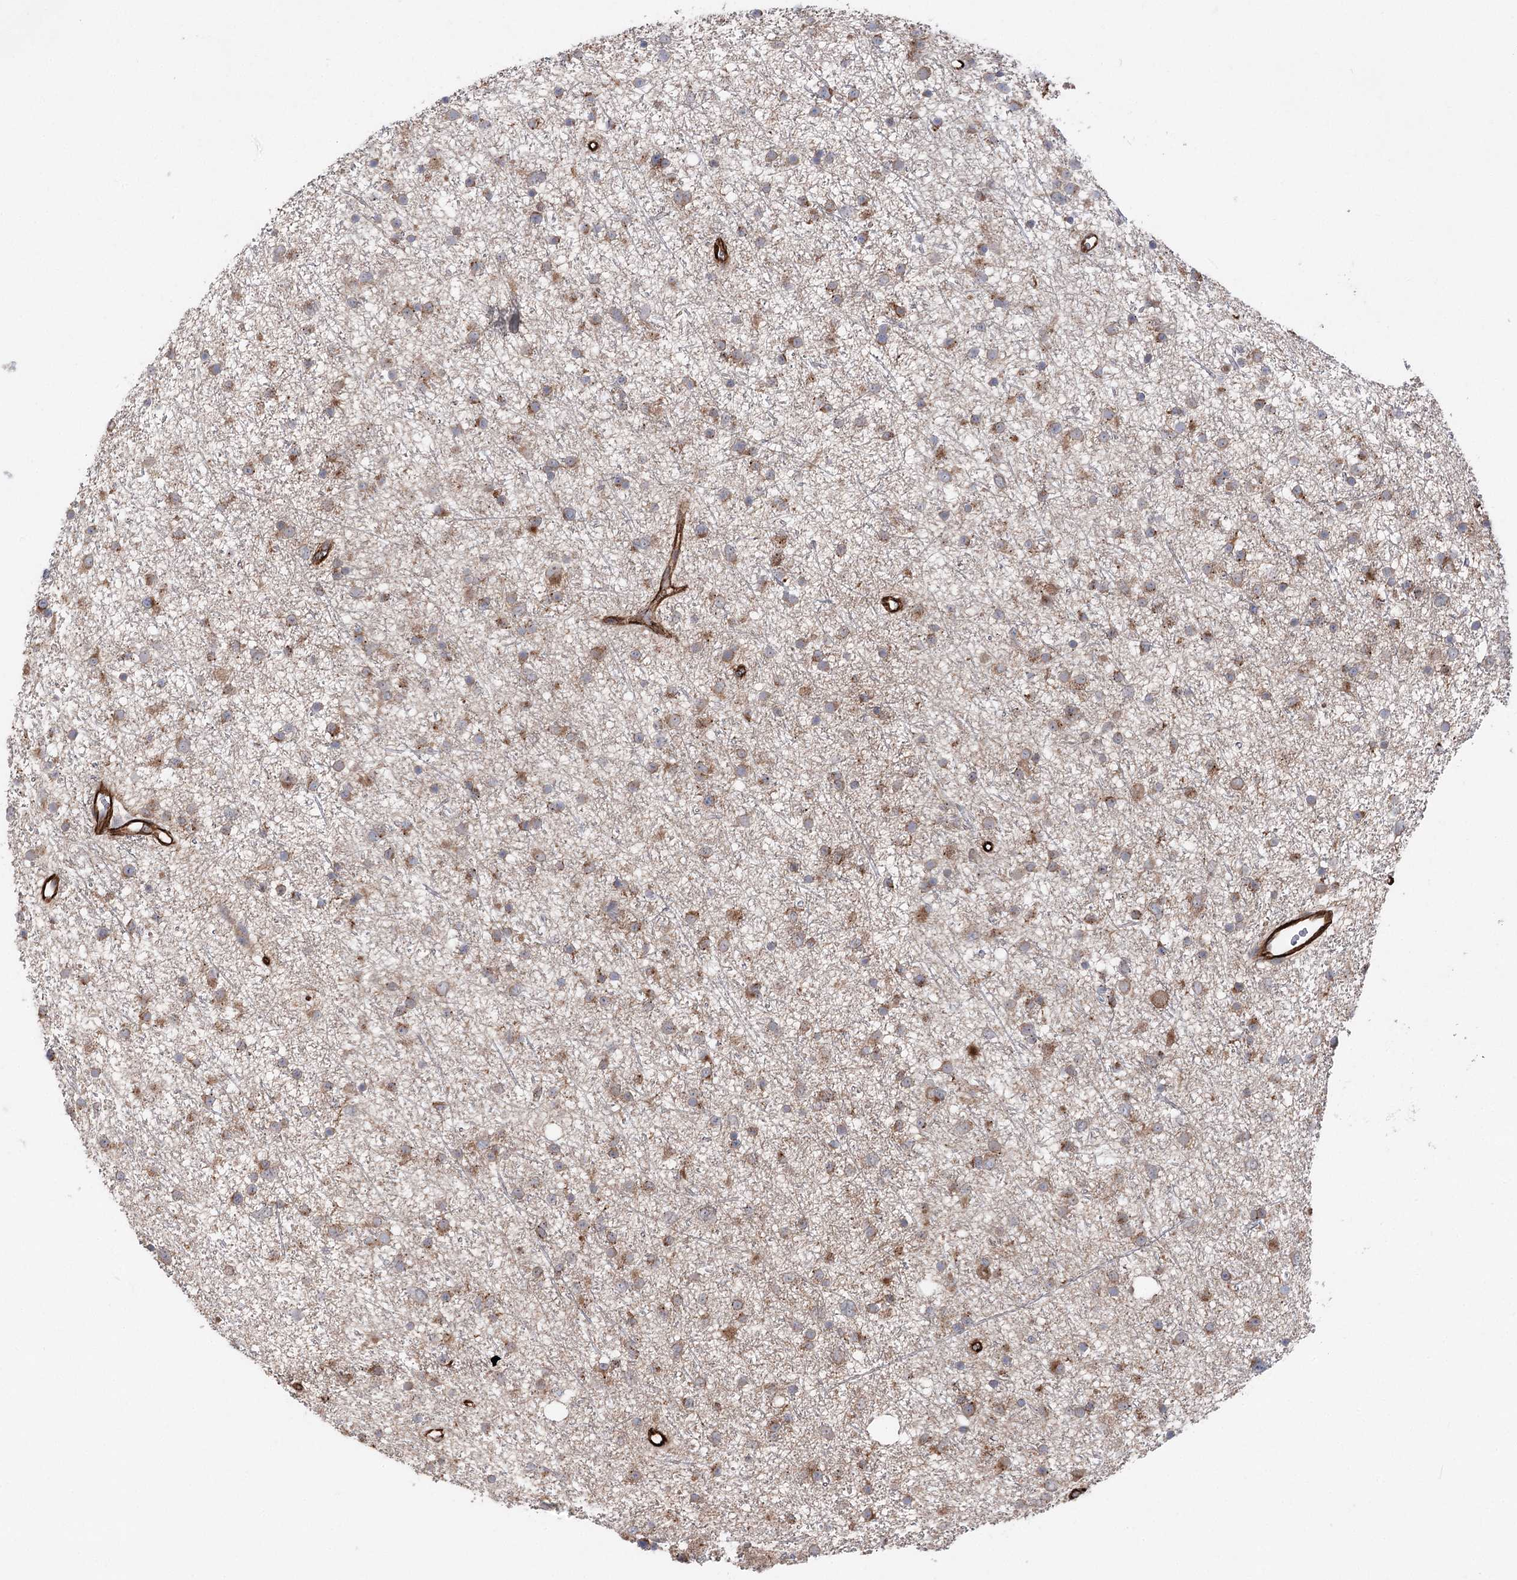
{"staining": {"intensity": "moderate", "quantity": ">75%", "location": "cytoplasmic/membranous"}, "tissue": "glioma", "cell_type": "Tumor cells", "image_type": "cancer", "snomed": [{"axis": "morphology", "description": "Glioma, malignant, Low grade"}, {"axis": "topography", "description": "Cerebral cortex"}], "caption": "Malignant glioma (low-grade) stained with a brown dye demonstrates moderate cytoplasmic/membranous positive staining in approximately >75% of tumor cells.", "gene": "MIB1", "patient": {"sex": "female", "age": 39}}